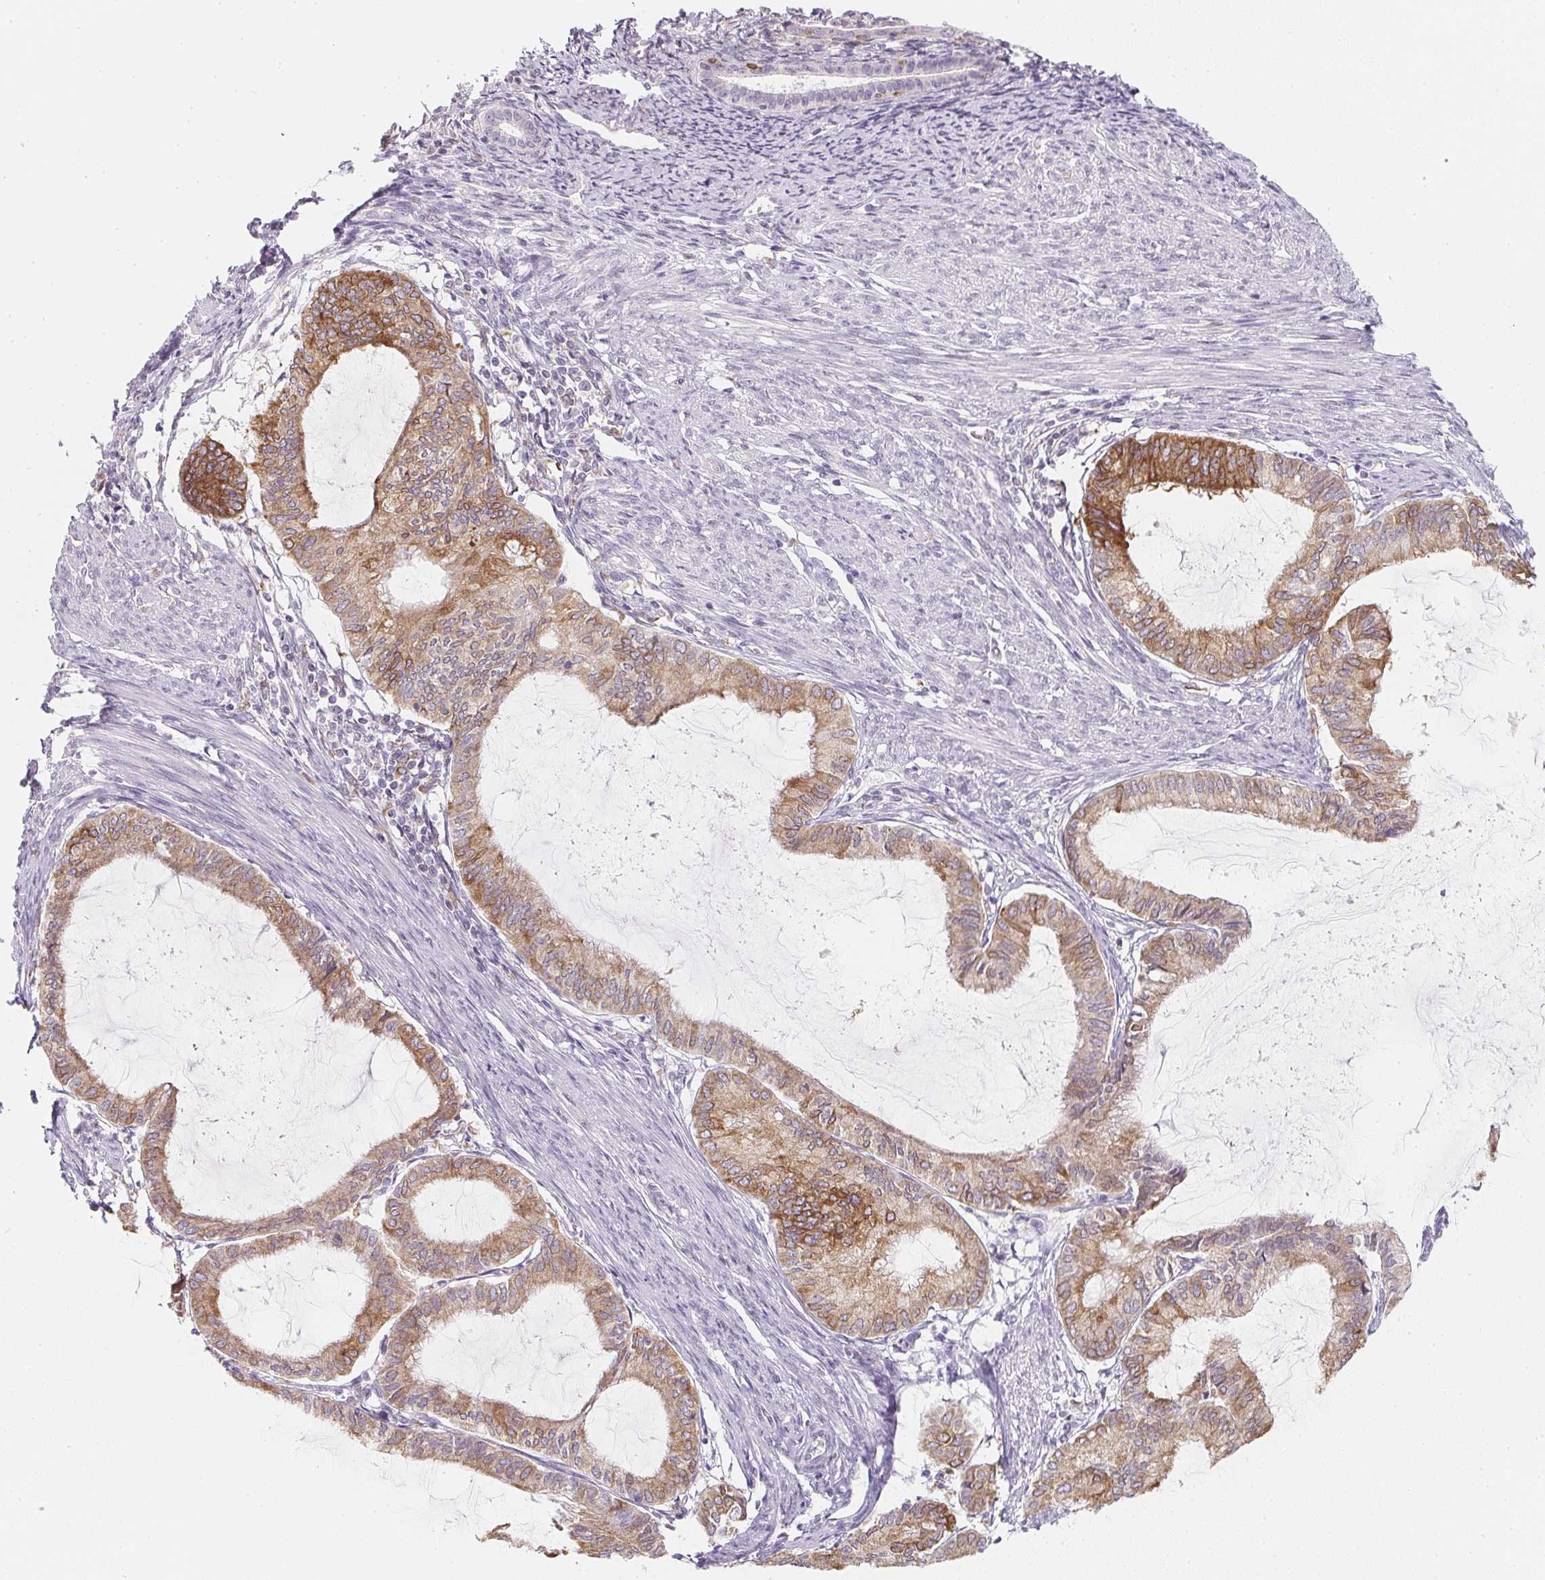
{"staining": {"intensity": "moderate", "quantity": ">75%", "location": "cytoplasmic/membranous"}, "tissue": "endometrial cancer", "cell_type": "Tumor cells", "image_type": "cancer", "snomed": [{"axis": "morphology", "description": "Adenocarcinoma, NOS"}, {"axis": "topography", "description": "Endometrium"}], "caption": "Endometrial adenocarcinoma stained for a protein demonstrates moderate cytoplasmic/membranous positivity in tumor cells.", "gene": "SOAT1", "patient": {"sex": "female", "age": 86}}